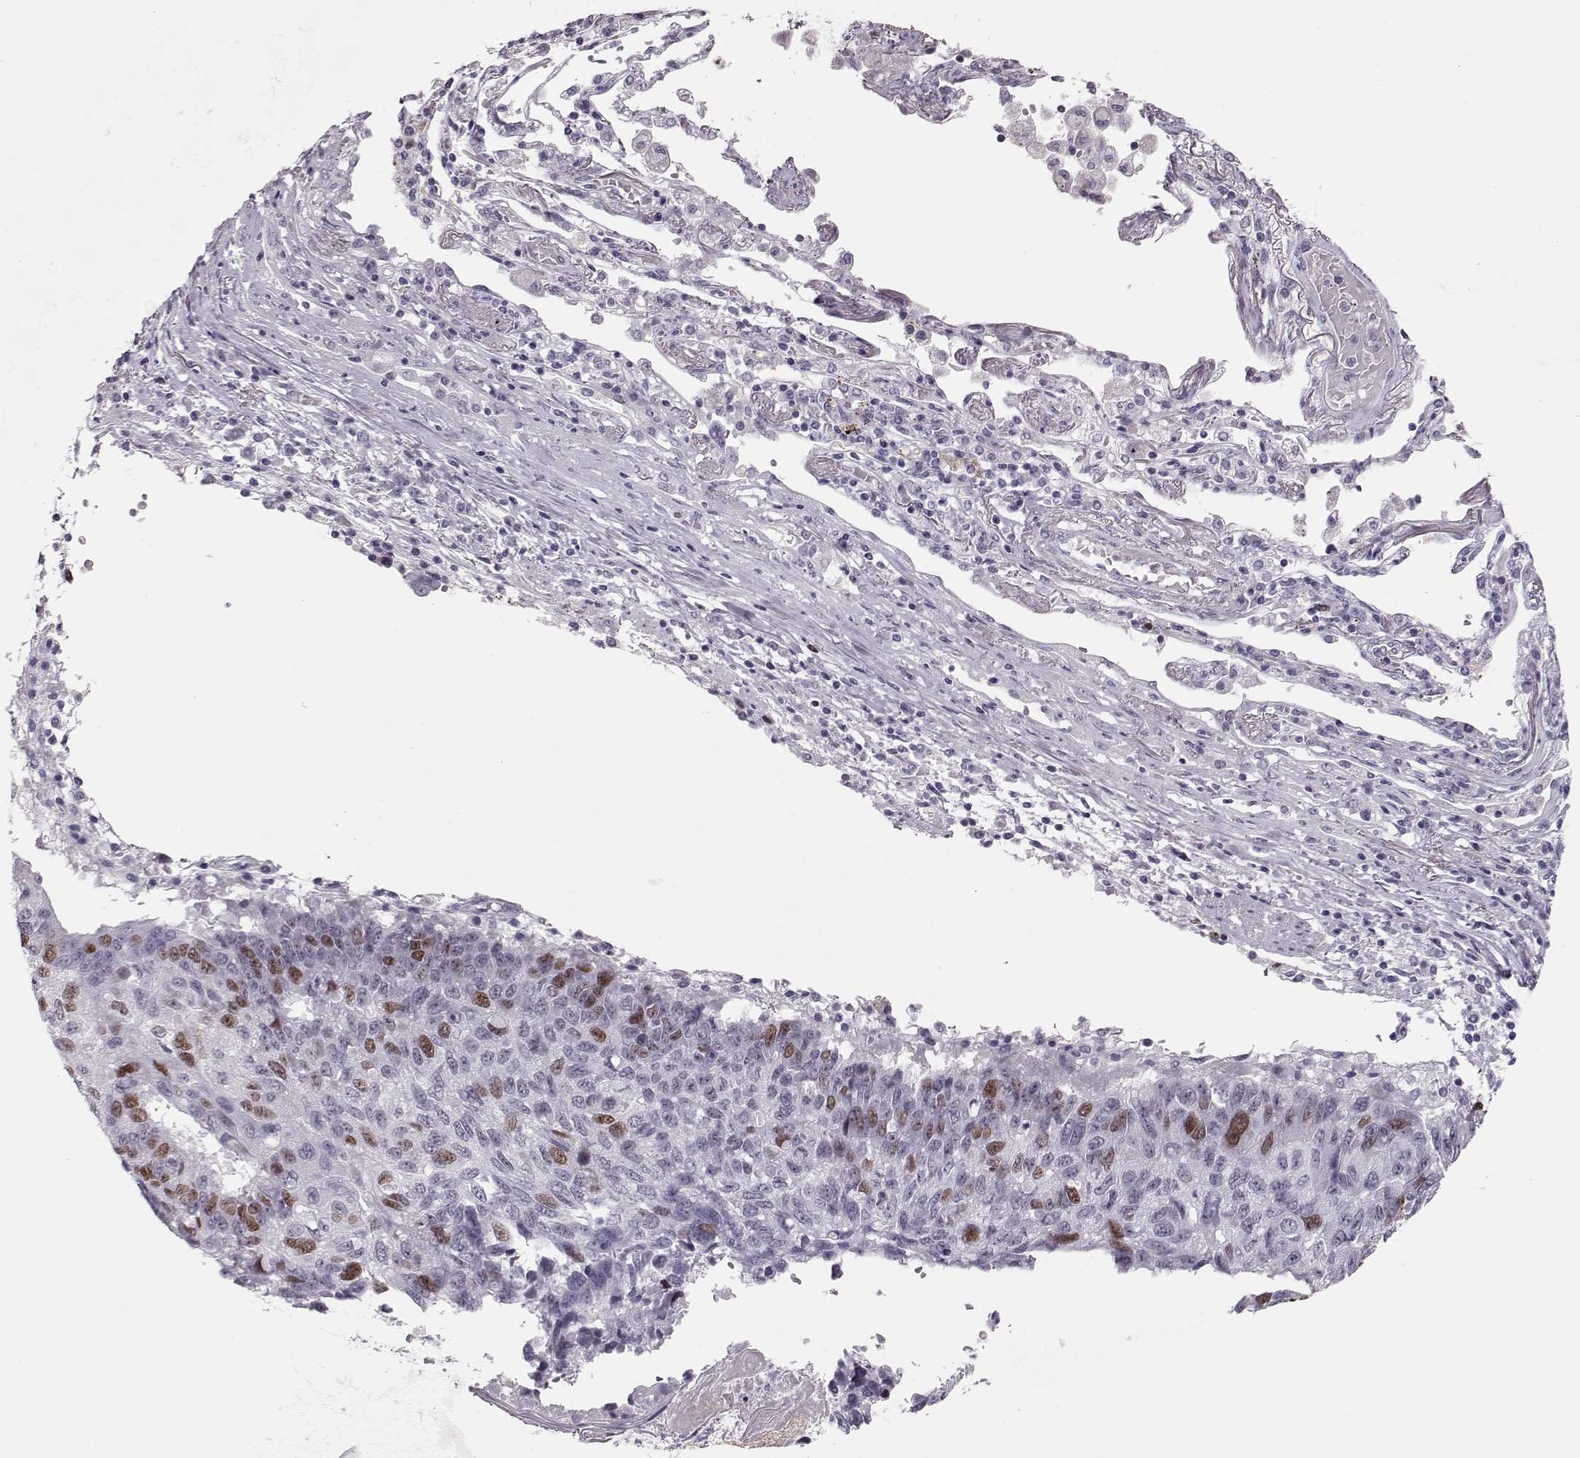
{"staining": {"intensity": "strong", "quantity": "<25%", "location": "nuclear"}, "tissue": "lung cancer", "cell_type": "Tumor cells", "image_type": "cancer", "snomed": [{"axis": "morphology", "description": "Squamous cell carcinoma, NOS"}, {"axis": "topography", "description": "Lung"}], "caption": "Protein staining of lung squamous cell carcinoma tissue exhibits strong nuclear positivity in approximately <25% of tumor cells.", "gene": "SGO1", "patient": {"sex": "male", "age": 73}}